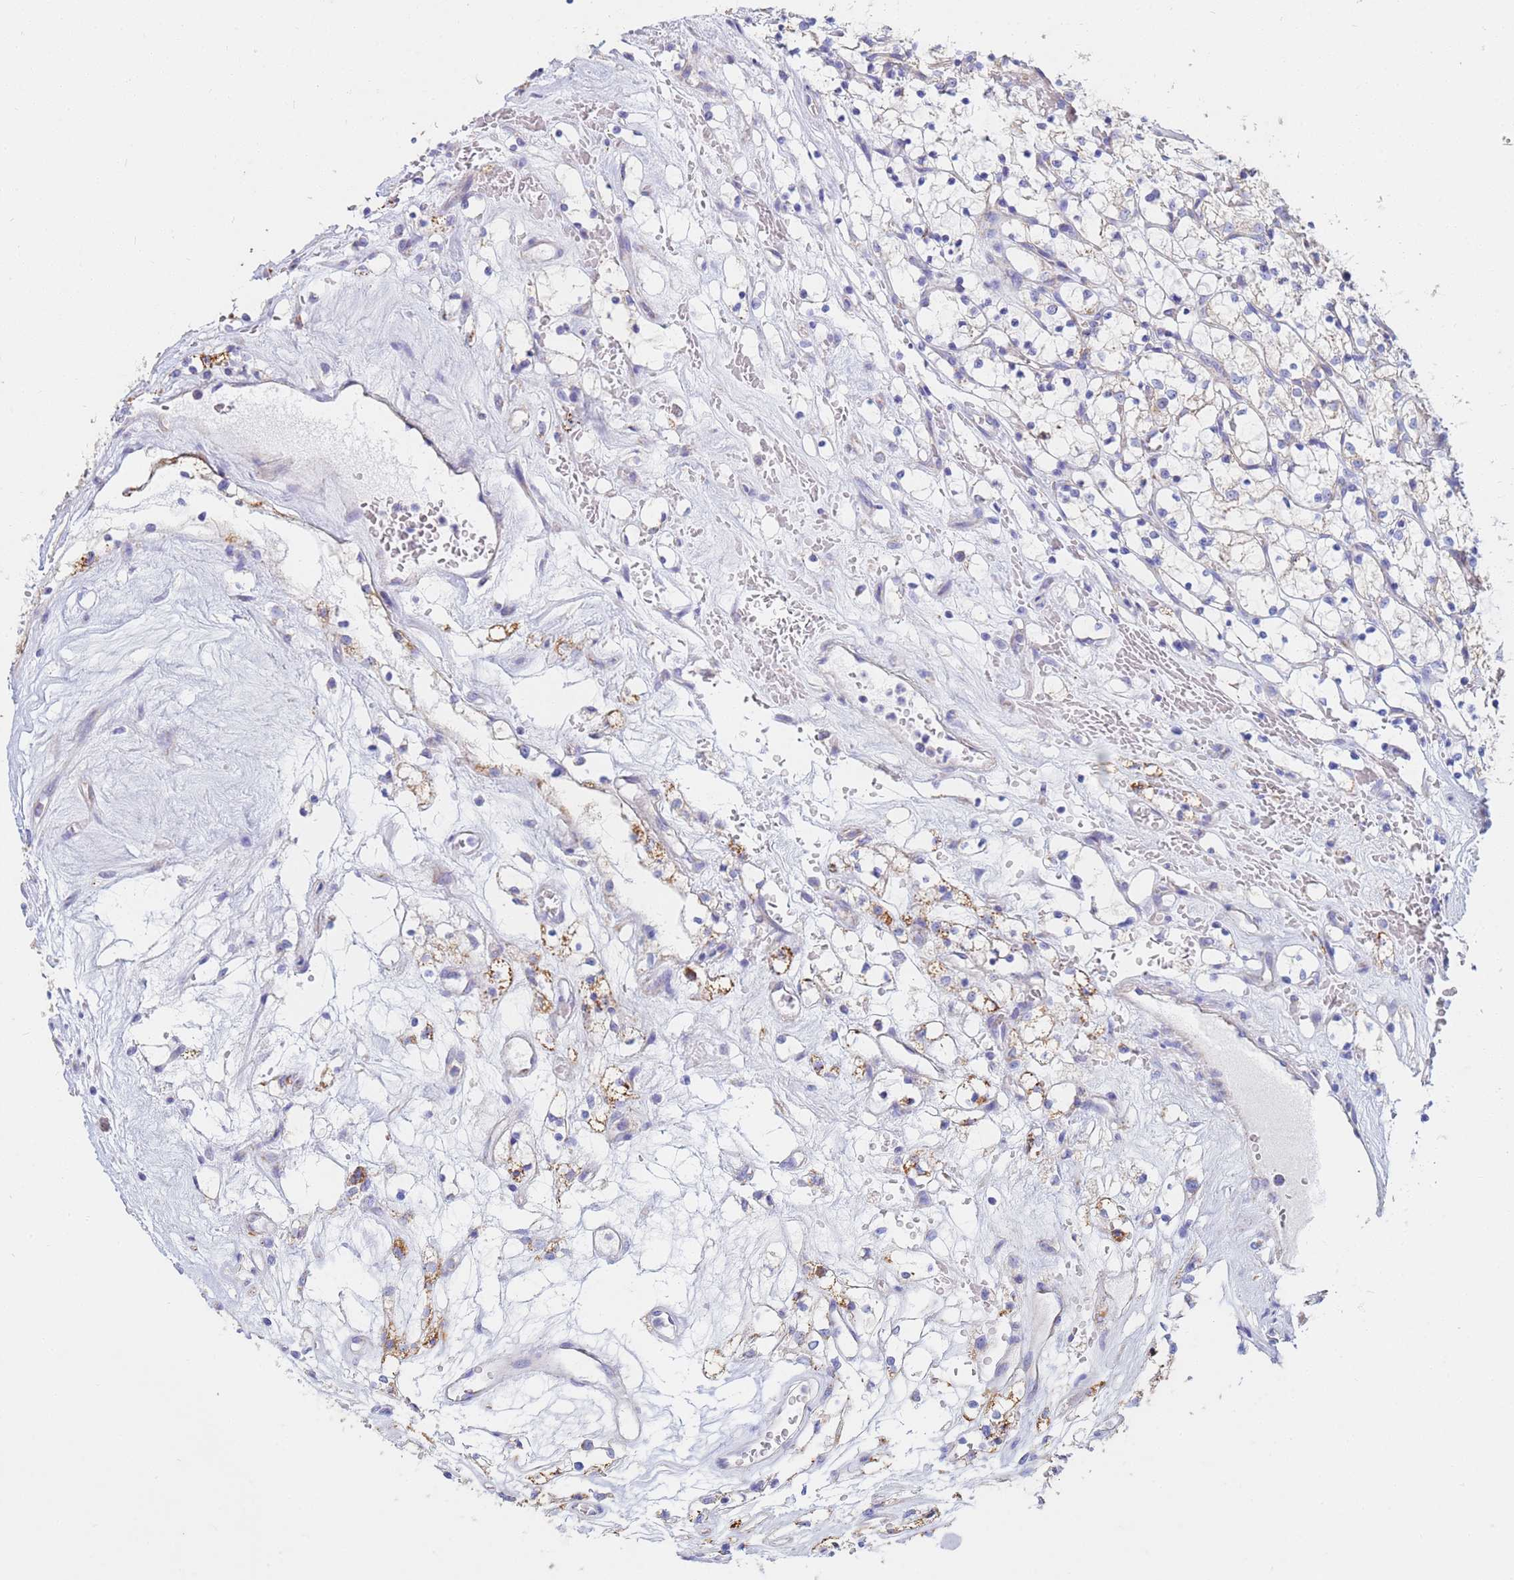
{"staining": {"intensity": "negative", "quantity": "none", "location": "none"}, "tissue": "renal cancer", "cell_type": "Tumor cells", "image_type": "cancer", "snomed": [{"axis": "morphology", "description": "Adenocarcinoma, NOS"}, {"axis": "topography", "description": "Kidney"}], "caption": "High power microscopy histopathology image of an immunohistochemistry photomicrograph of adenocarcinoma (renal), revealing no significant expression in tumor cells.", "gene": "UQCRH", "patient": {"sex": "female", "age": 69}}